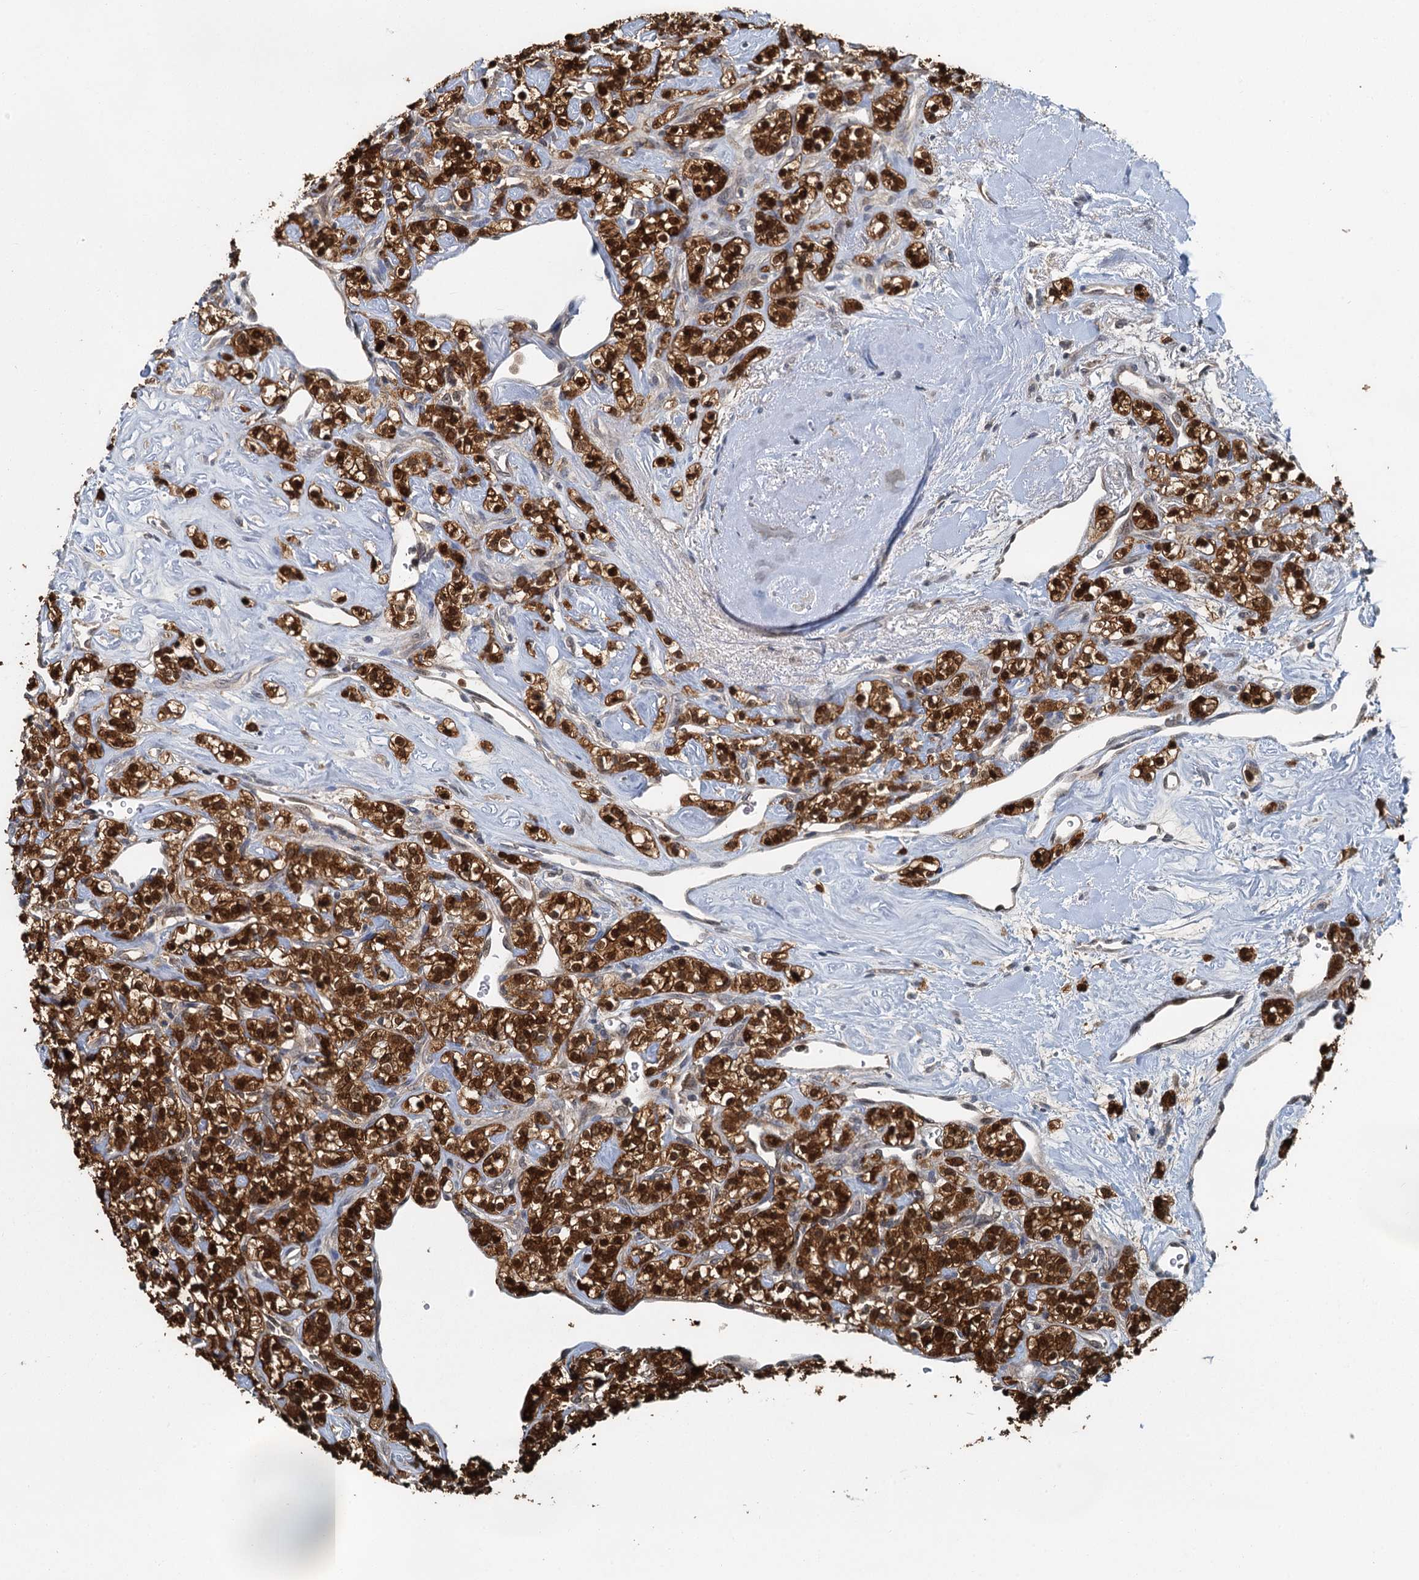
{"staining": {"intensity": "strong", "quantity": ">75%", "location": "cytoplasmic/membranous,nuclear"}, "tissue": "renal cancer", "cell_type": "Tumor cells", "image_type": "cancer", "snomed": [{"axis": "morphology", "description": "Adenocarcinoma, NOS"}, {"axis": "topography", "description": "Kidney"}], "caption": "Immunohistochemical staining of renal cancer demonstrates strong cytoplasmic/membranous and nuclear protein staining in approximately >75% of tumor cells.", "gene": "GPI", "patient": {"sex": "male", "age": 77}}